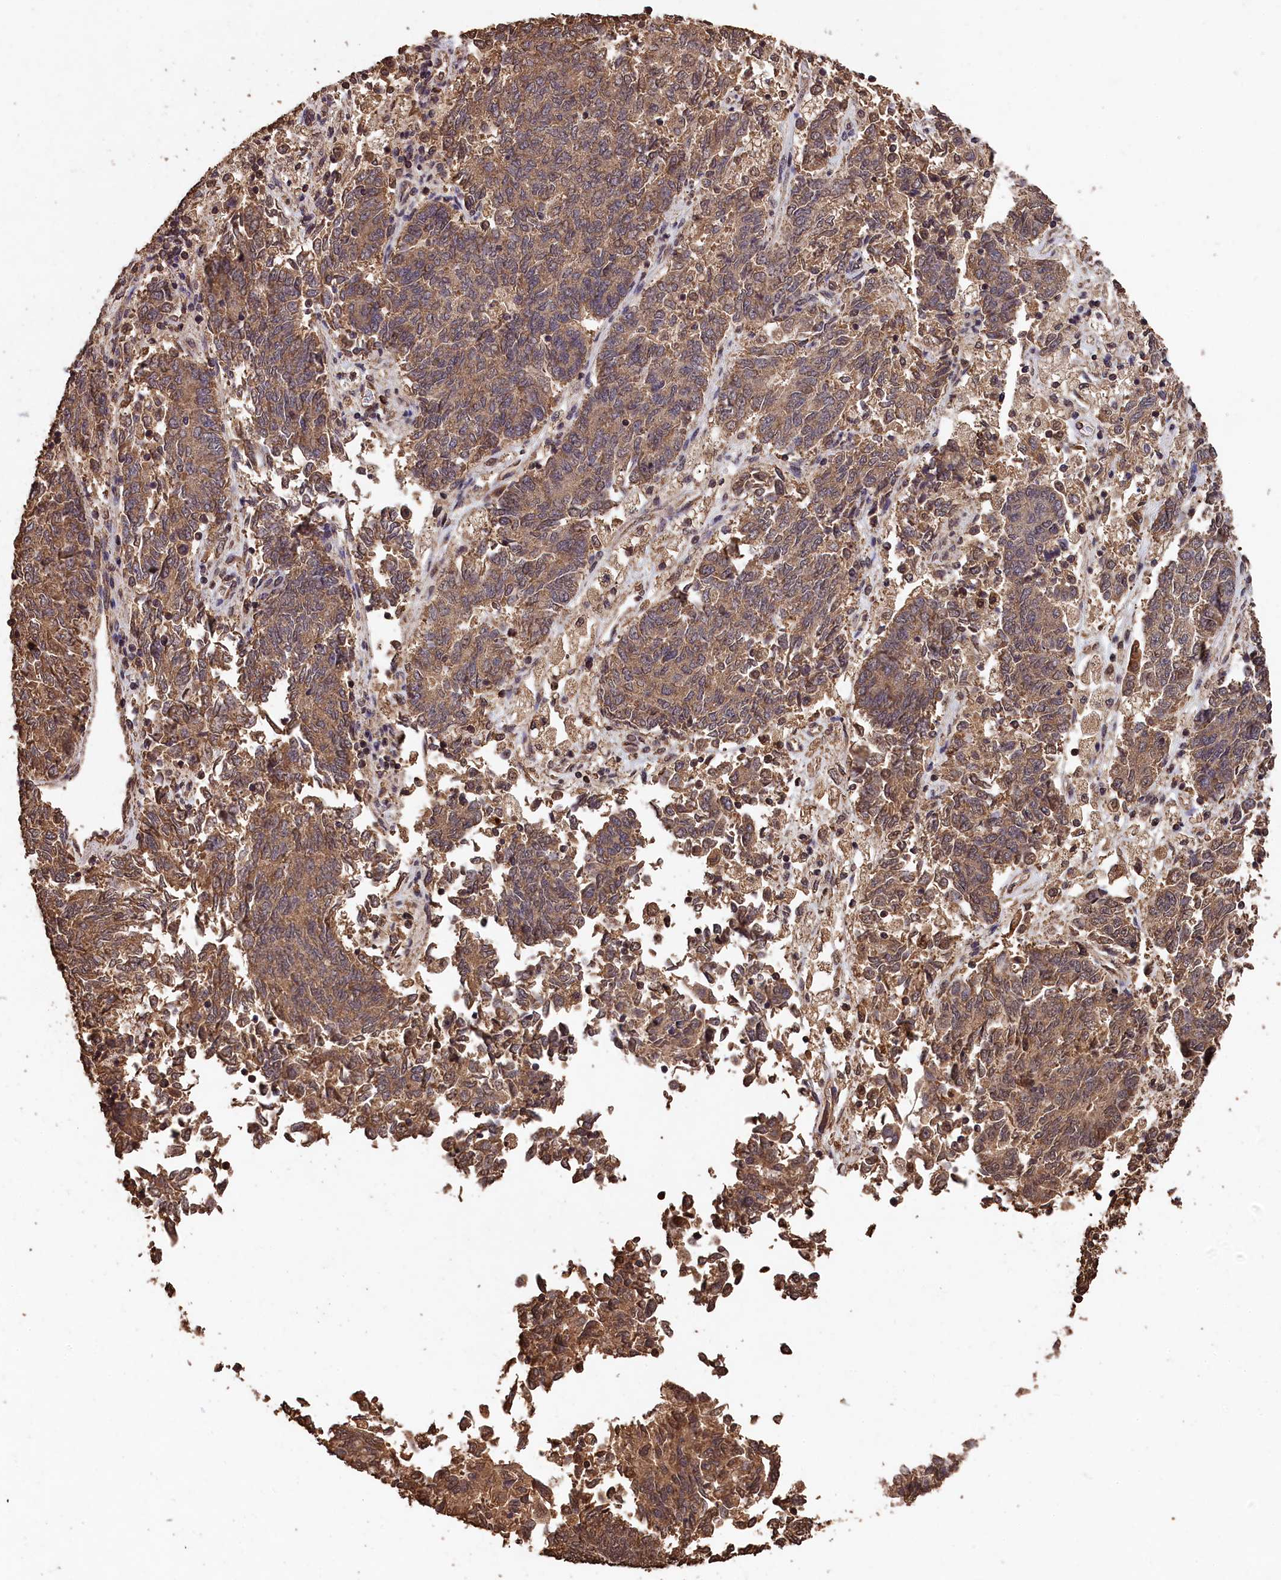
{"staining": {"intensity": "moderate", "quantity": ">75%", "location": "cytoplasmic/membranous,nuclear"}, "tissue": "endometrial cancer", "cell_type": "Tumor cells", "image_type": "cancer", "snomed": [{"axis": "morphology", "description": "Adenocarcinoma, NOS"}, {"axis": "topography", "description": "Endometrium"}], "caption": "This is a micrograph of immunohistochemistry staining of endometrial cancer (adenocarcinoma), which shows moderate expression in the cytoplasmic/membranous and nuclear of tumor cells.", "gene": "CEP57L1", "patient": {"sex": "female", "age": 80}}